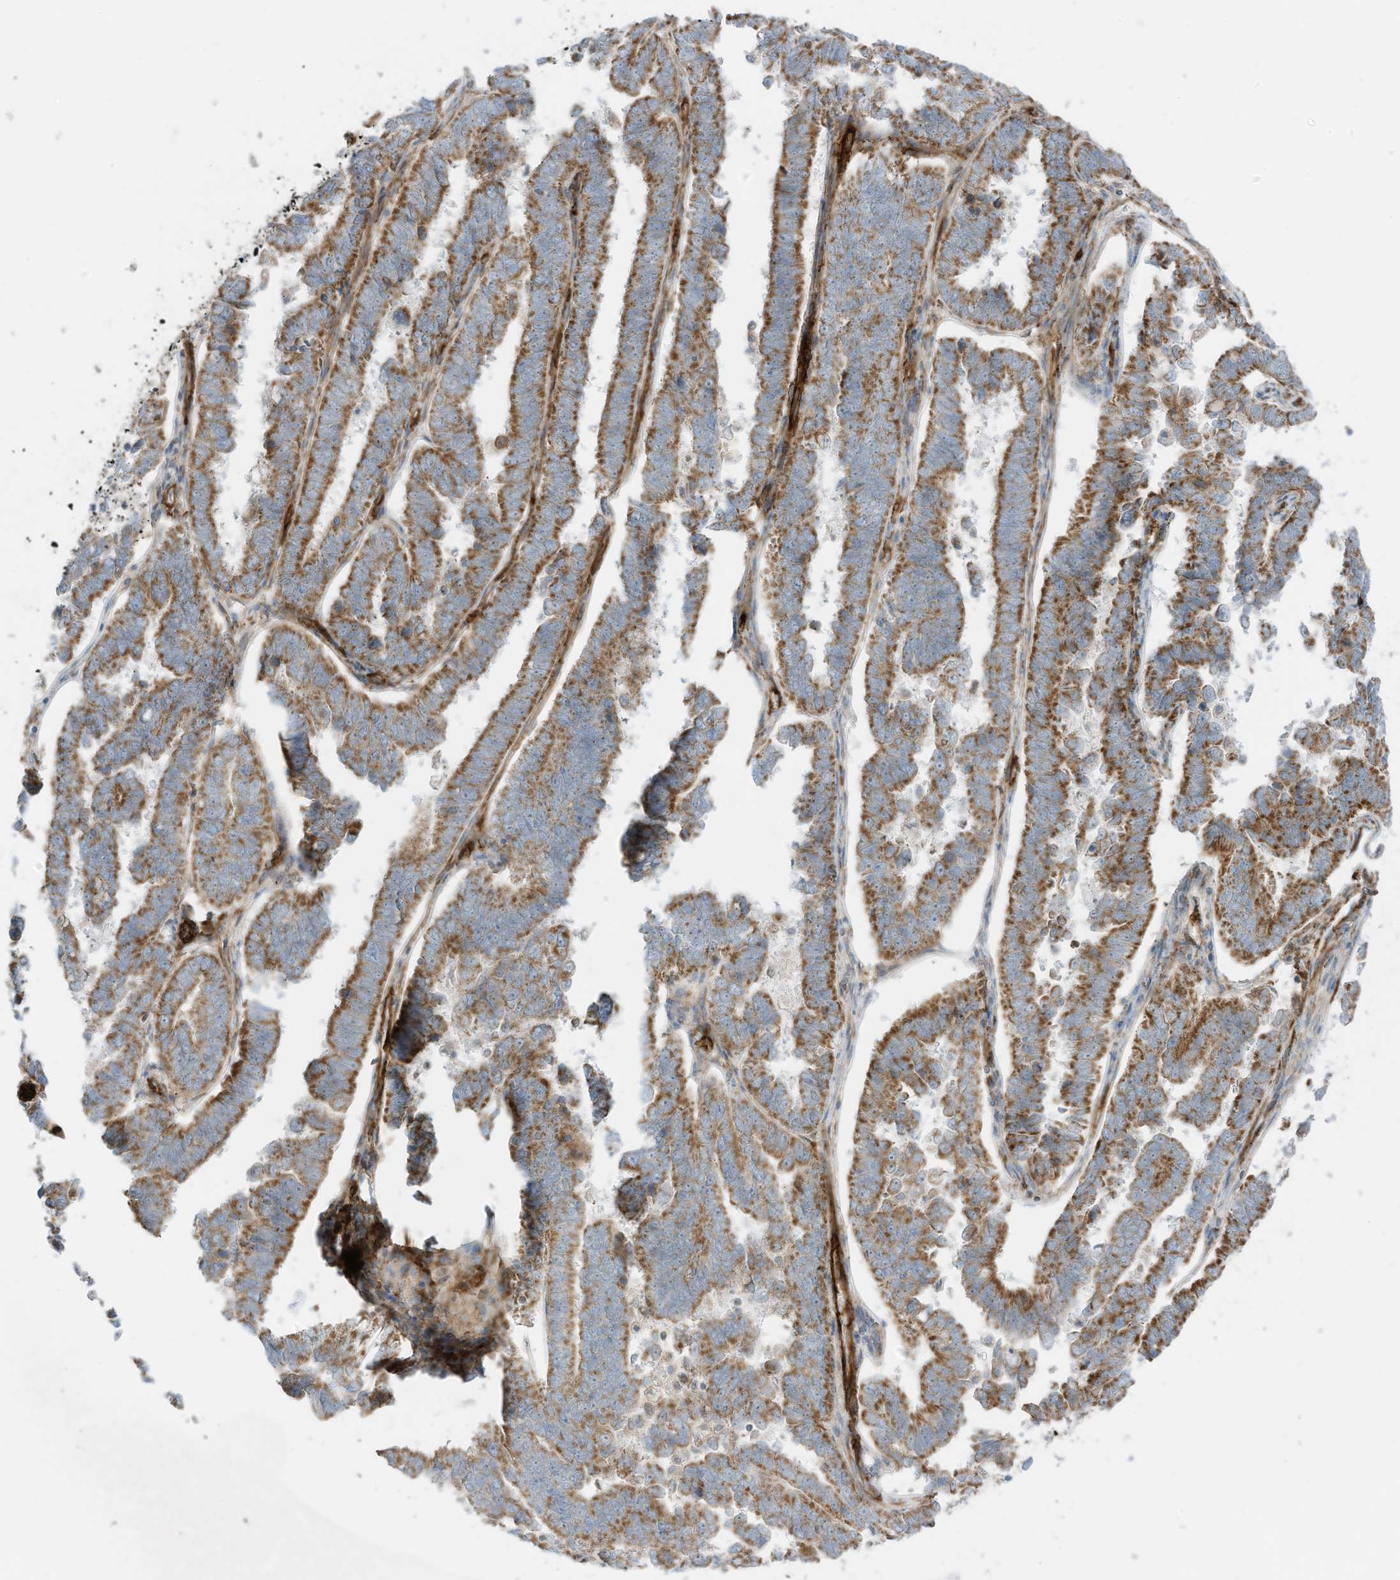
{"staining": {"intensity": "moderate", "quantity": ">75%", "location": "cytoplasmic/membranous"}, "tissue": "endometrial cancer", "cell_type": "Tumor cells", "image_type": "cancer", "snomed": [{"axis": "morphology", "description": "Adenocarcinoma, NOS"}, {"axis": "topography", "description": "Endometrium"}], "caption": "Protein expression analysis of human adenocarcinoma (endometrial) reveals moderate cytoplasmic/membranous staining in approximately >75% of tumor cells. The staining was performed using DAB (3,3'-diaminobenzidine) to visualize the protein expression in brown, while the nuclei were stained in blue with hematoxylin (Magnification: 20x).", "gene": "ABCB7", "patient": {"sex": "female", "age": 75}}